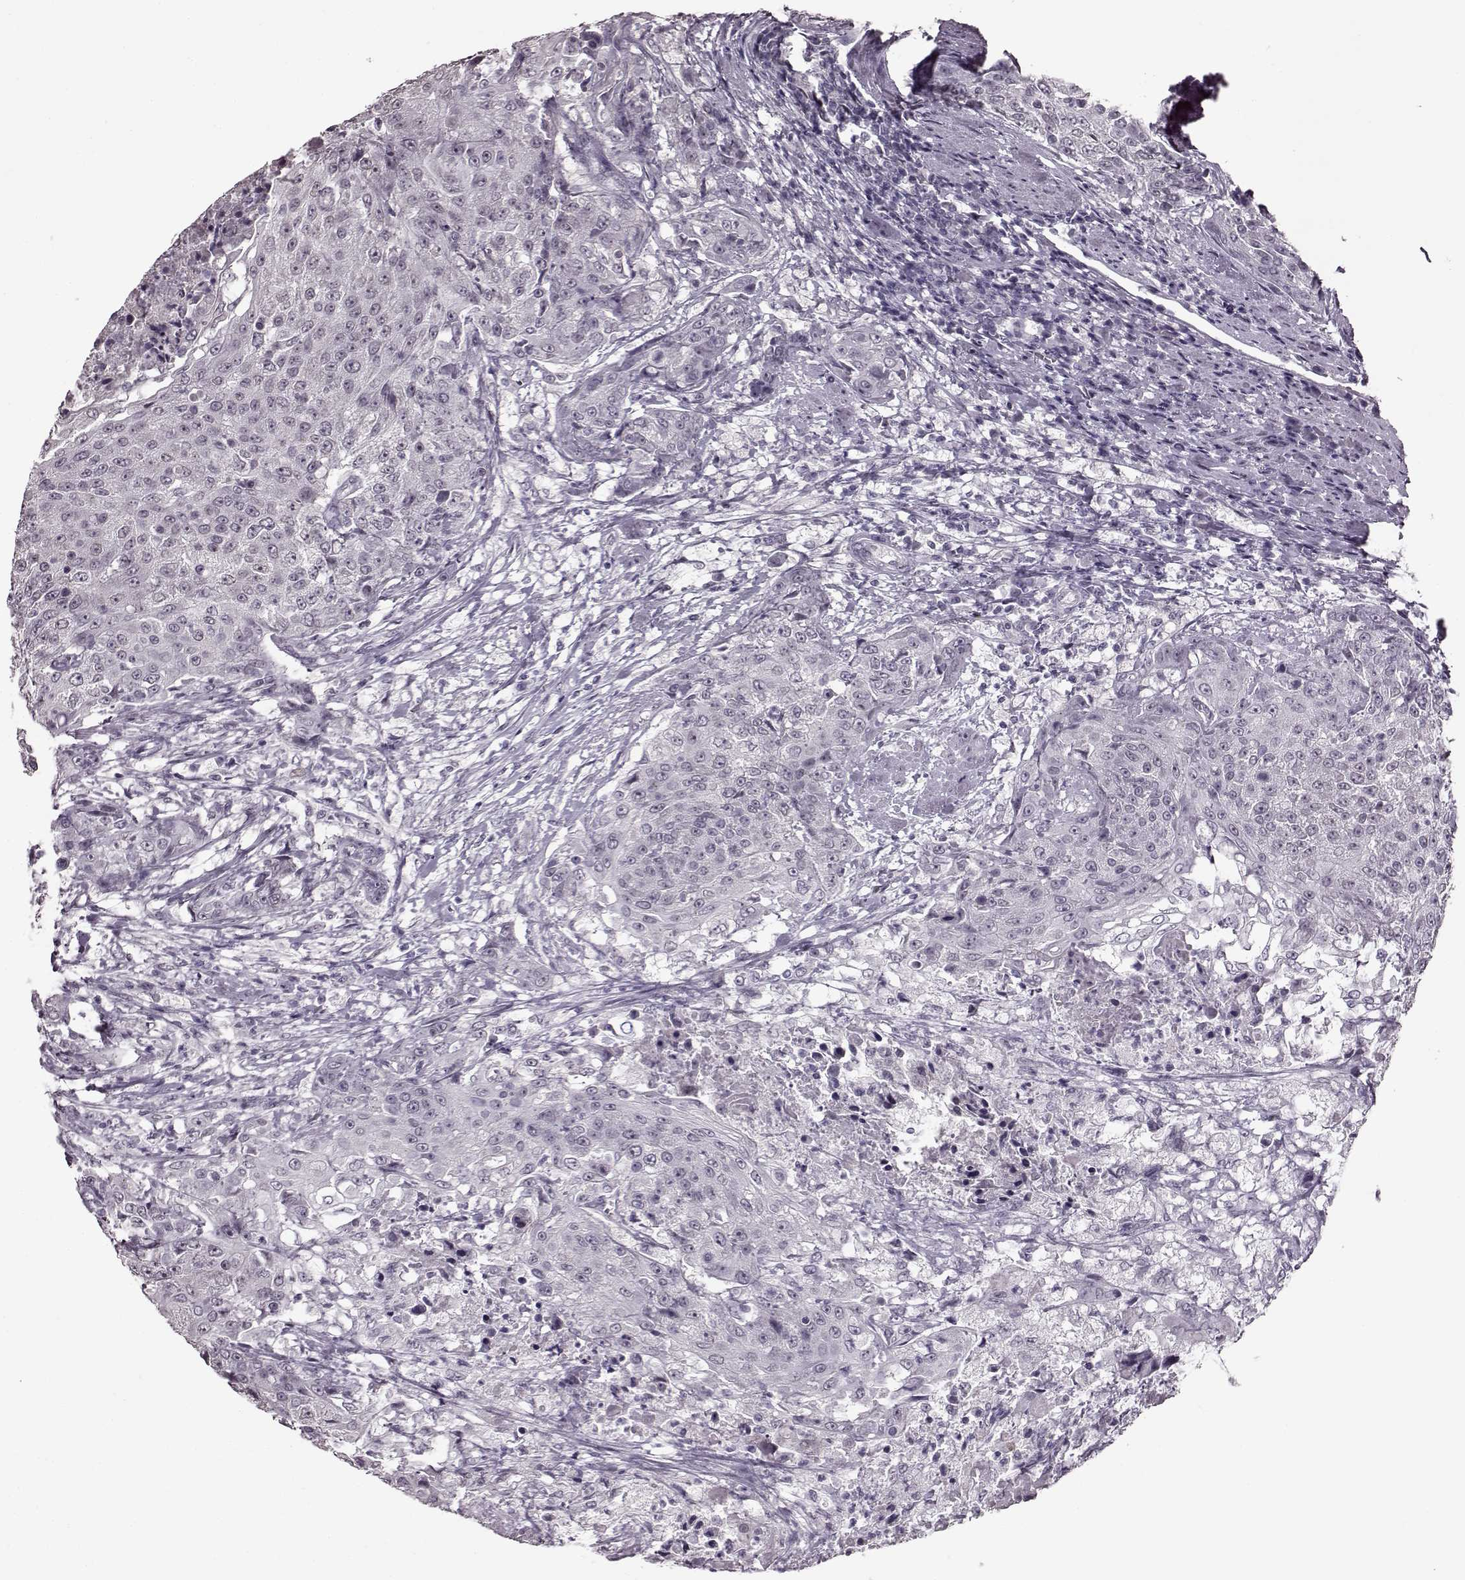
{"staining": {"intensity": "negative", "quantity": "none", "location": "none"}, "tissue": "urothelial cancer", "cell_type": "Tumor cells", "image_type": "cancer", "snomed": [{"axis": "morphology", "description": "Urothelial carcinoma, High grade"}, {"axis": "topography", "description": "Urinary bladder"}], "caption": "Immunohistochemistry (IHC) histopathology image of human urothelial cancer stained for a protein (brown), which demonstrates no staining in tumor cells. The staining is performed using DAB brown chromogen with nuclei counter-stained in using hematoxylin.", "gene": "STX1B", "patient": {"sex": "female", "age": 63}}